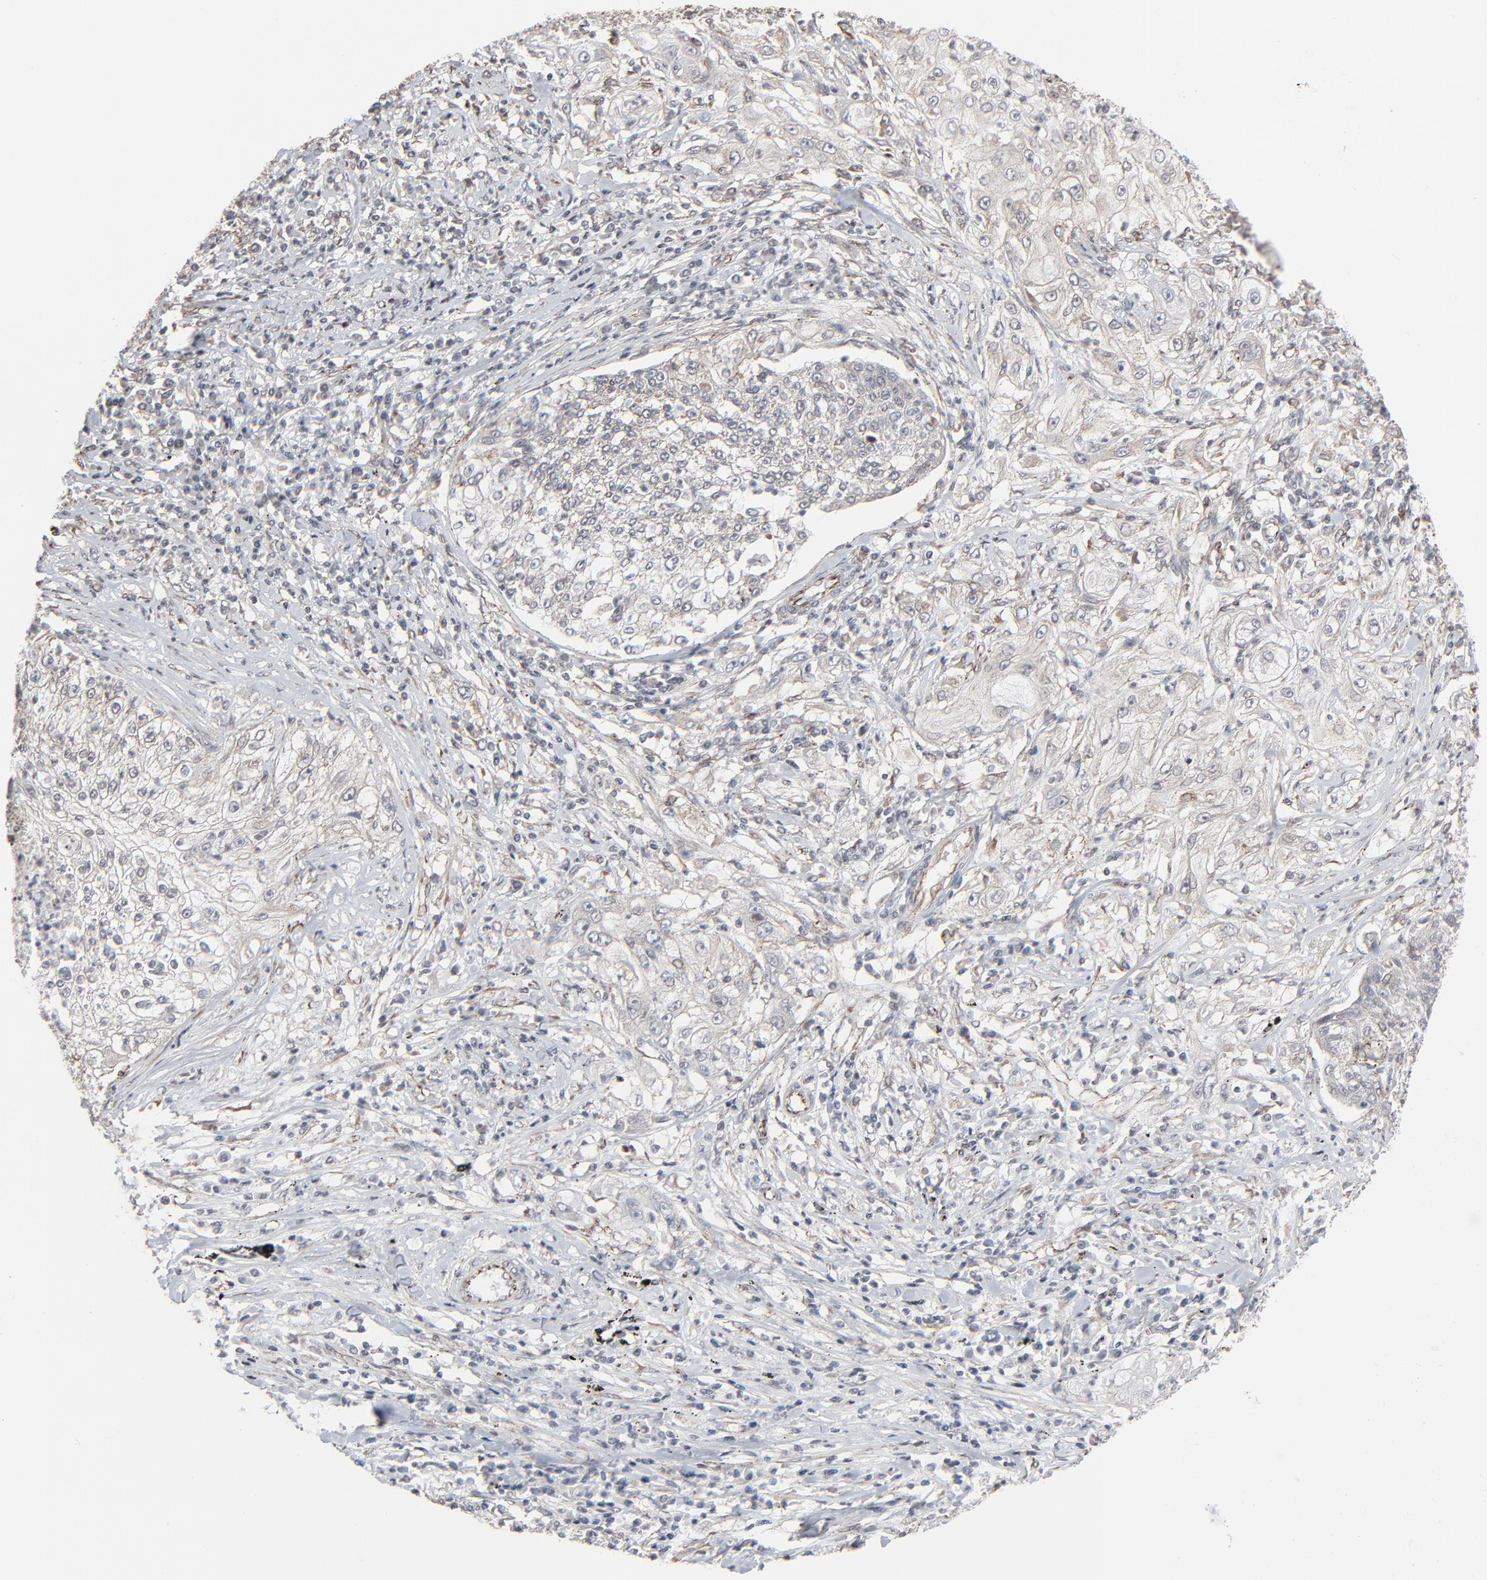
{"staining": {"intensity": "weak", "quantity": "25%-75%", "location": "cytoplasmic/membranous"}, "tissue": "lung cancer", "cell_type": "Tumor cells", "image_type": "cancer", "snomed": [{"axis": "morphology", "description": "Inflammation, NOS"}, {"axis": "morphology", "description": "Squamous cell carcinoma, NOS"}, {"axis": "topography", "description": "Lymph node"}, {"axis": "topography", "description": "Soft tissue"}, {"axis": "topography", "description": "Lung"}], "caption": "The micrograph reveals immunohistochemical staining of squamous cell carcinoma (lung). There is weak cytoplasmic/membranous positivity is identified in about 25%-75% of tumor cells. The protein is stained brown, and the nuclei are stained in blue (DAB (3,3'-diaminobenzidine) IHC with brightfield microscopy, high magnification).", "gene": "CTNND1", "patient": {"sex": "male", "age": 66}}